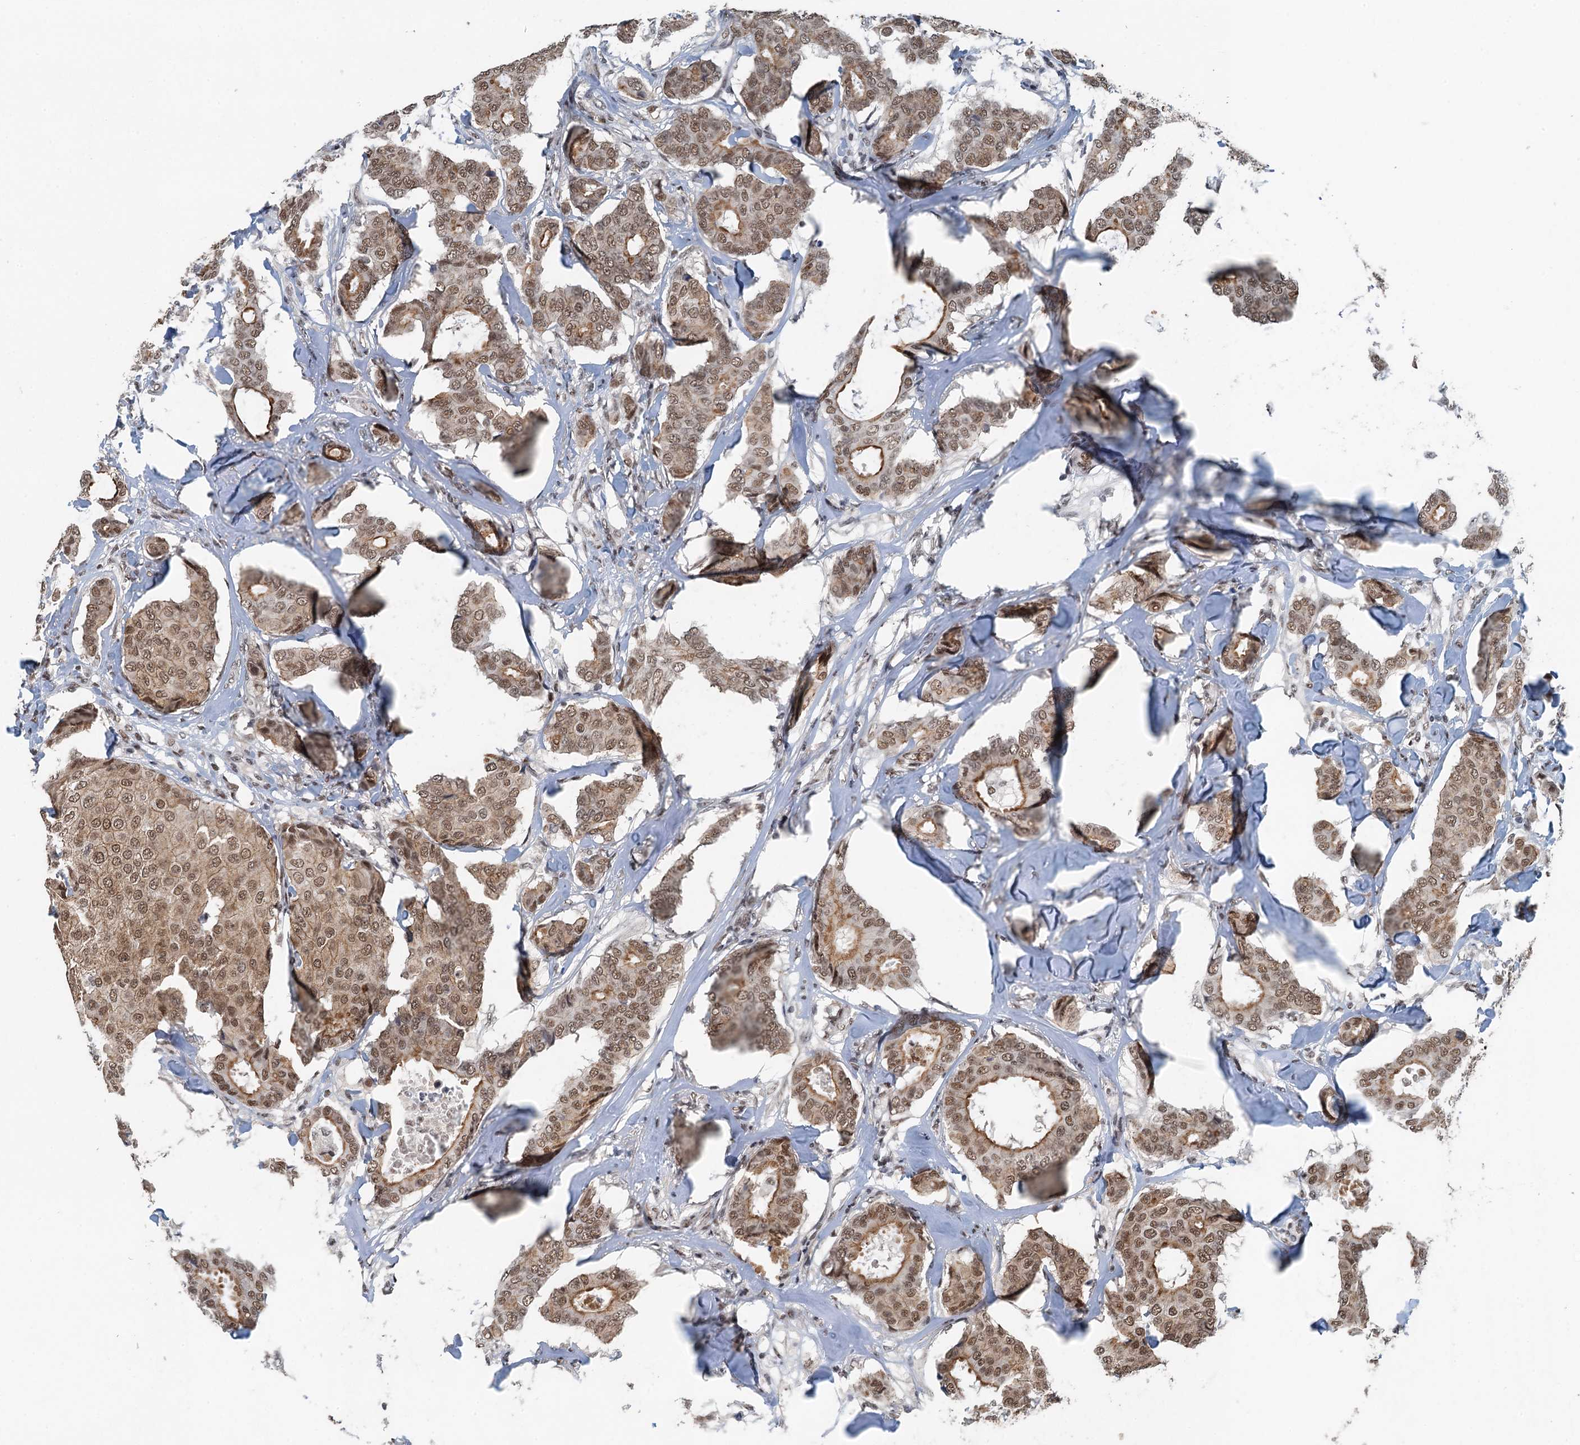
{"staining": {"intensity": "moderate", "quantity": ">75%", "location": "cytoplasmic/membranous,nuclear"}, "tissue": "breast cancer", "cell_type": "Tumor cells", "image_type": "cancer", "snomed": [{"axis": "morphology", "description": "Duct carcinoma"}, {"axis": "topography", "description": "Breast"}], "caption": "An image showing moderate cytoplasmic/membranous and nuclear expression in about >75% of tumor cells in intraductal carcinoma (breast), as visualized by brown immunohistochemical staining.", "gene": "MTA3", "patient": {"sex": "female", "age": 75}}